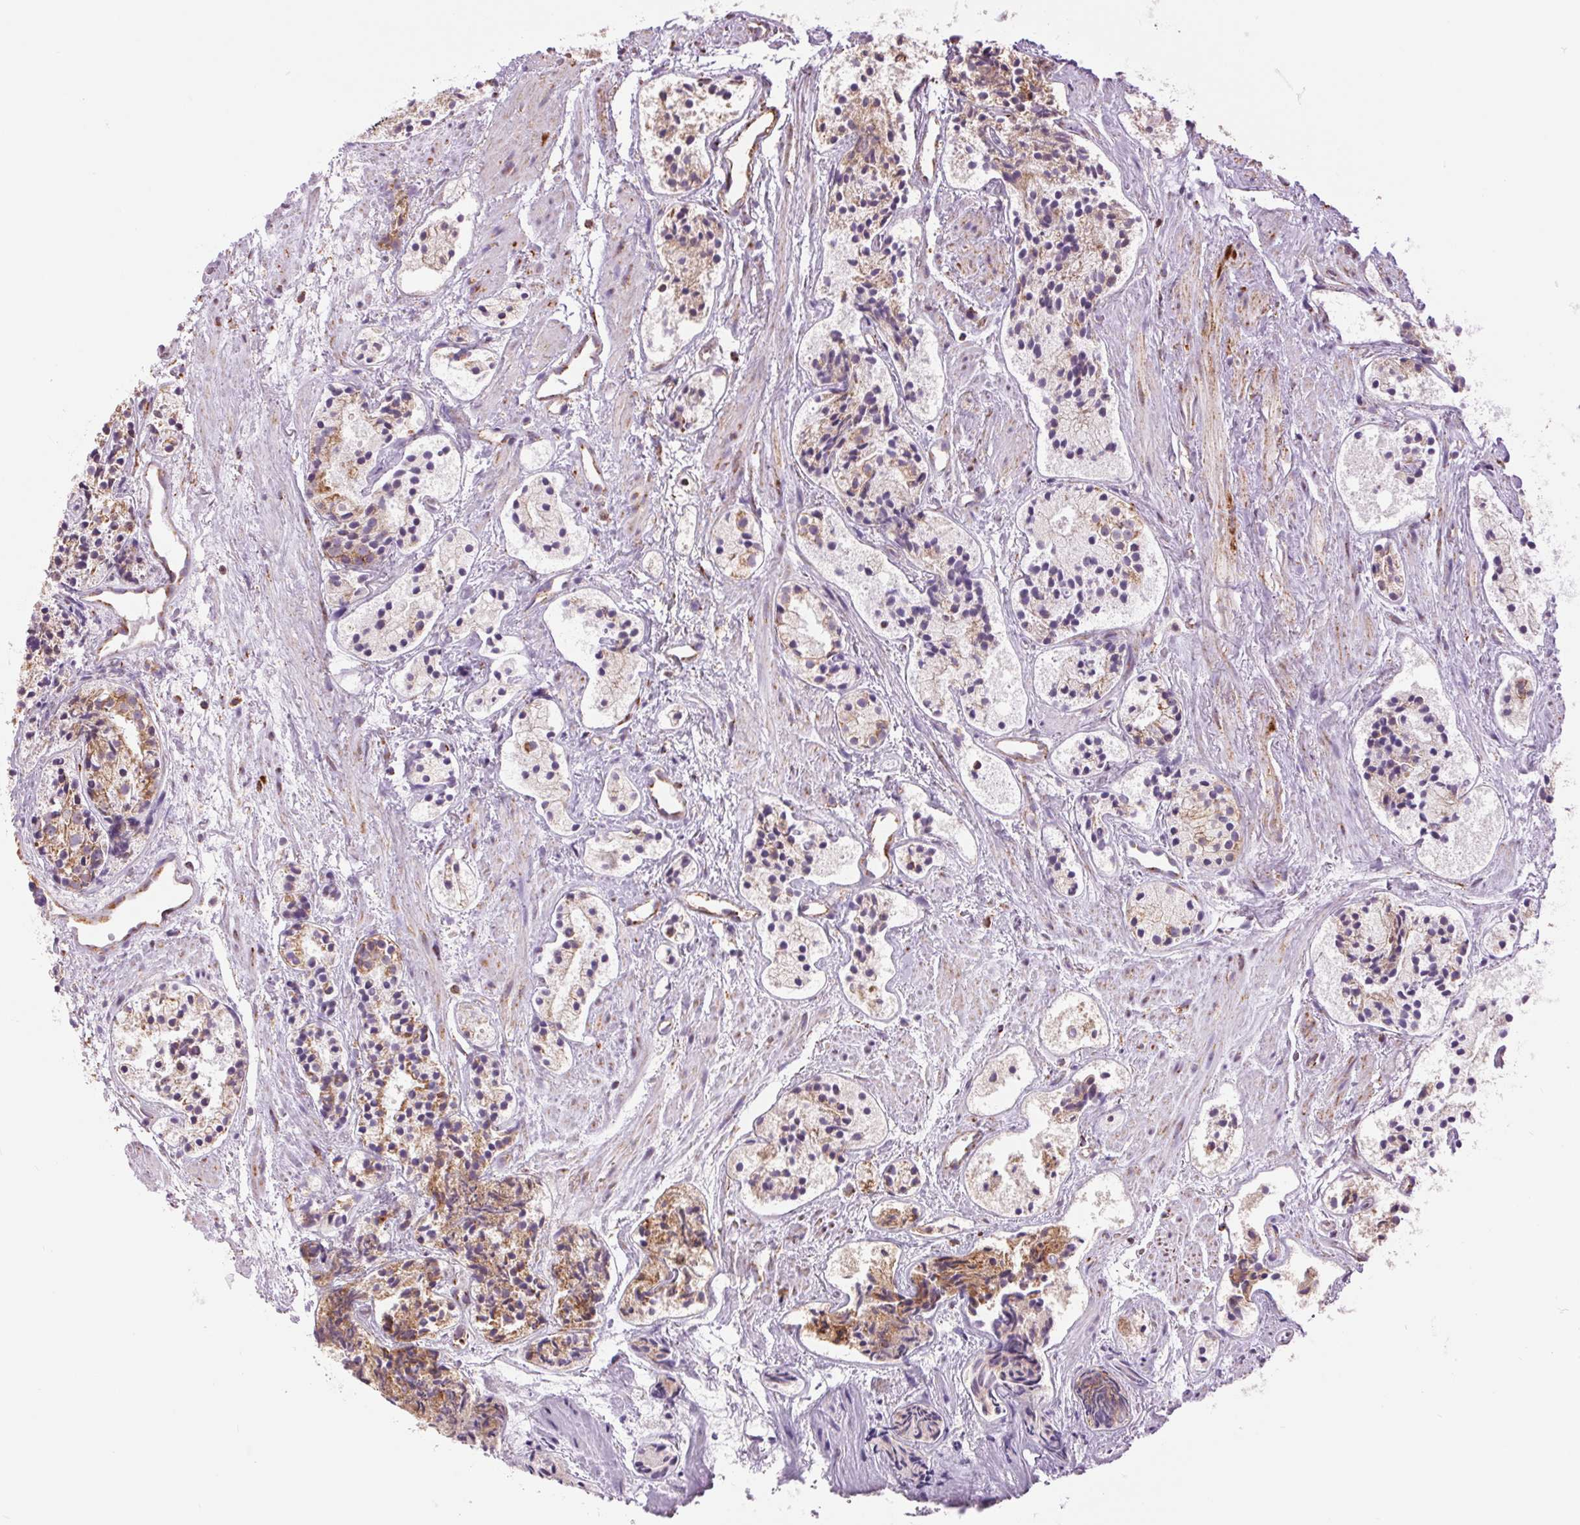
{"staining": {"intensity": "weak", "quantity": "25%-75%", "location": "cytoplasmic/membranous"}, "tissue": "prostate cancer", "cell_type": "Tumor cells", "image_type": "cancer", "snomed": [{"axis": "morphology", "description": "Adenocarcinoma, High grade"}, {"axis": "topography", "description": "Prostate"}], "caption": "Prostate cancer stained for a protein exhibits weak cytoplasmic/membranous positivity in tumor cells.", "gene": "ATP5PB", "patient": {"sex": "male", "age": 85}}